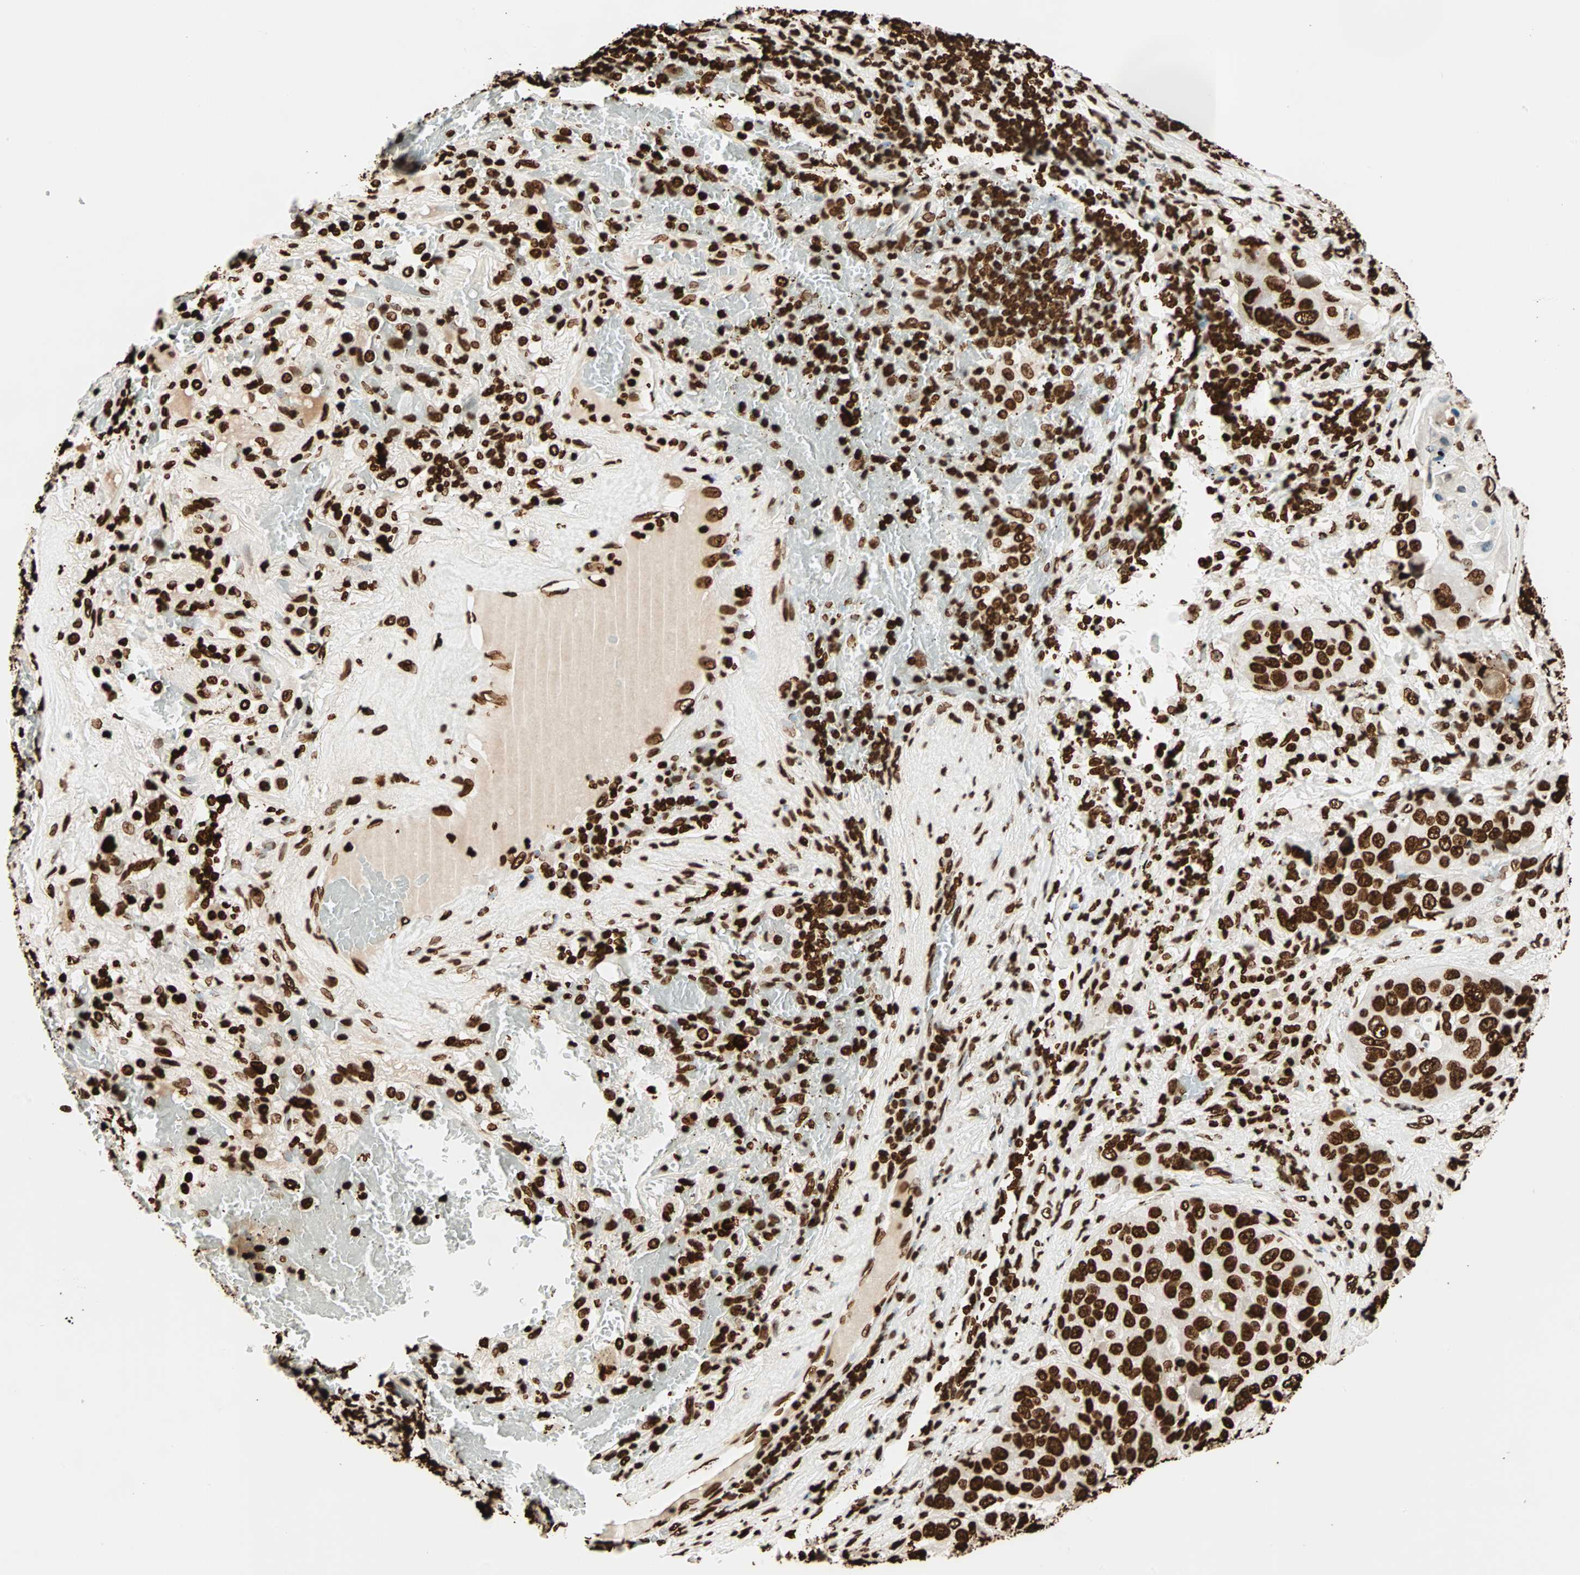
{"staining": {"intensity": "strong", "quantity": ">75%", "location": "nuclear"}, "tissue": "lung cancer", "cell_type": "Tumor cells", "image_type": "cancer", "snomed": [{"axis": "morphology", "description": "Squamous cell carcinoma, NOS"}, {"axis": "topography", "description": "Lung"}], "caption": "Immunohistochemistry image of neoplastic tissue: human lung squamous cell carcinoma stained using IHC demonstrates high levels of strong protein expression localized specifically in the nuclear of tumor cells, appearing as a nuclear brown color.", "gene": "GLI2", "patient": {"sex": "male", "age": 57}}